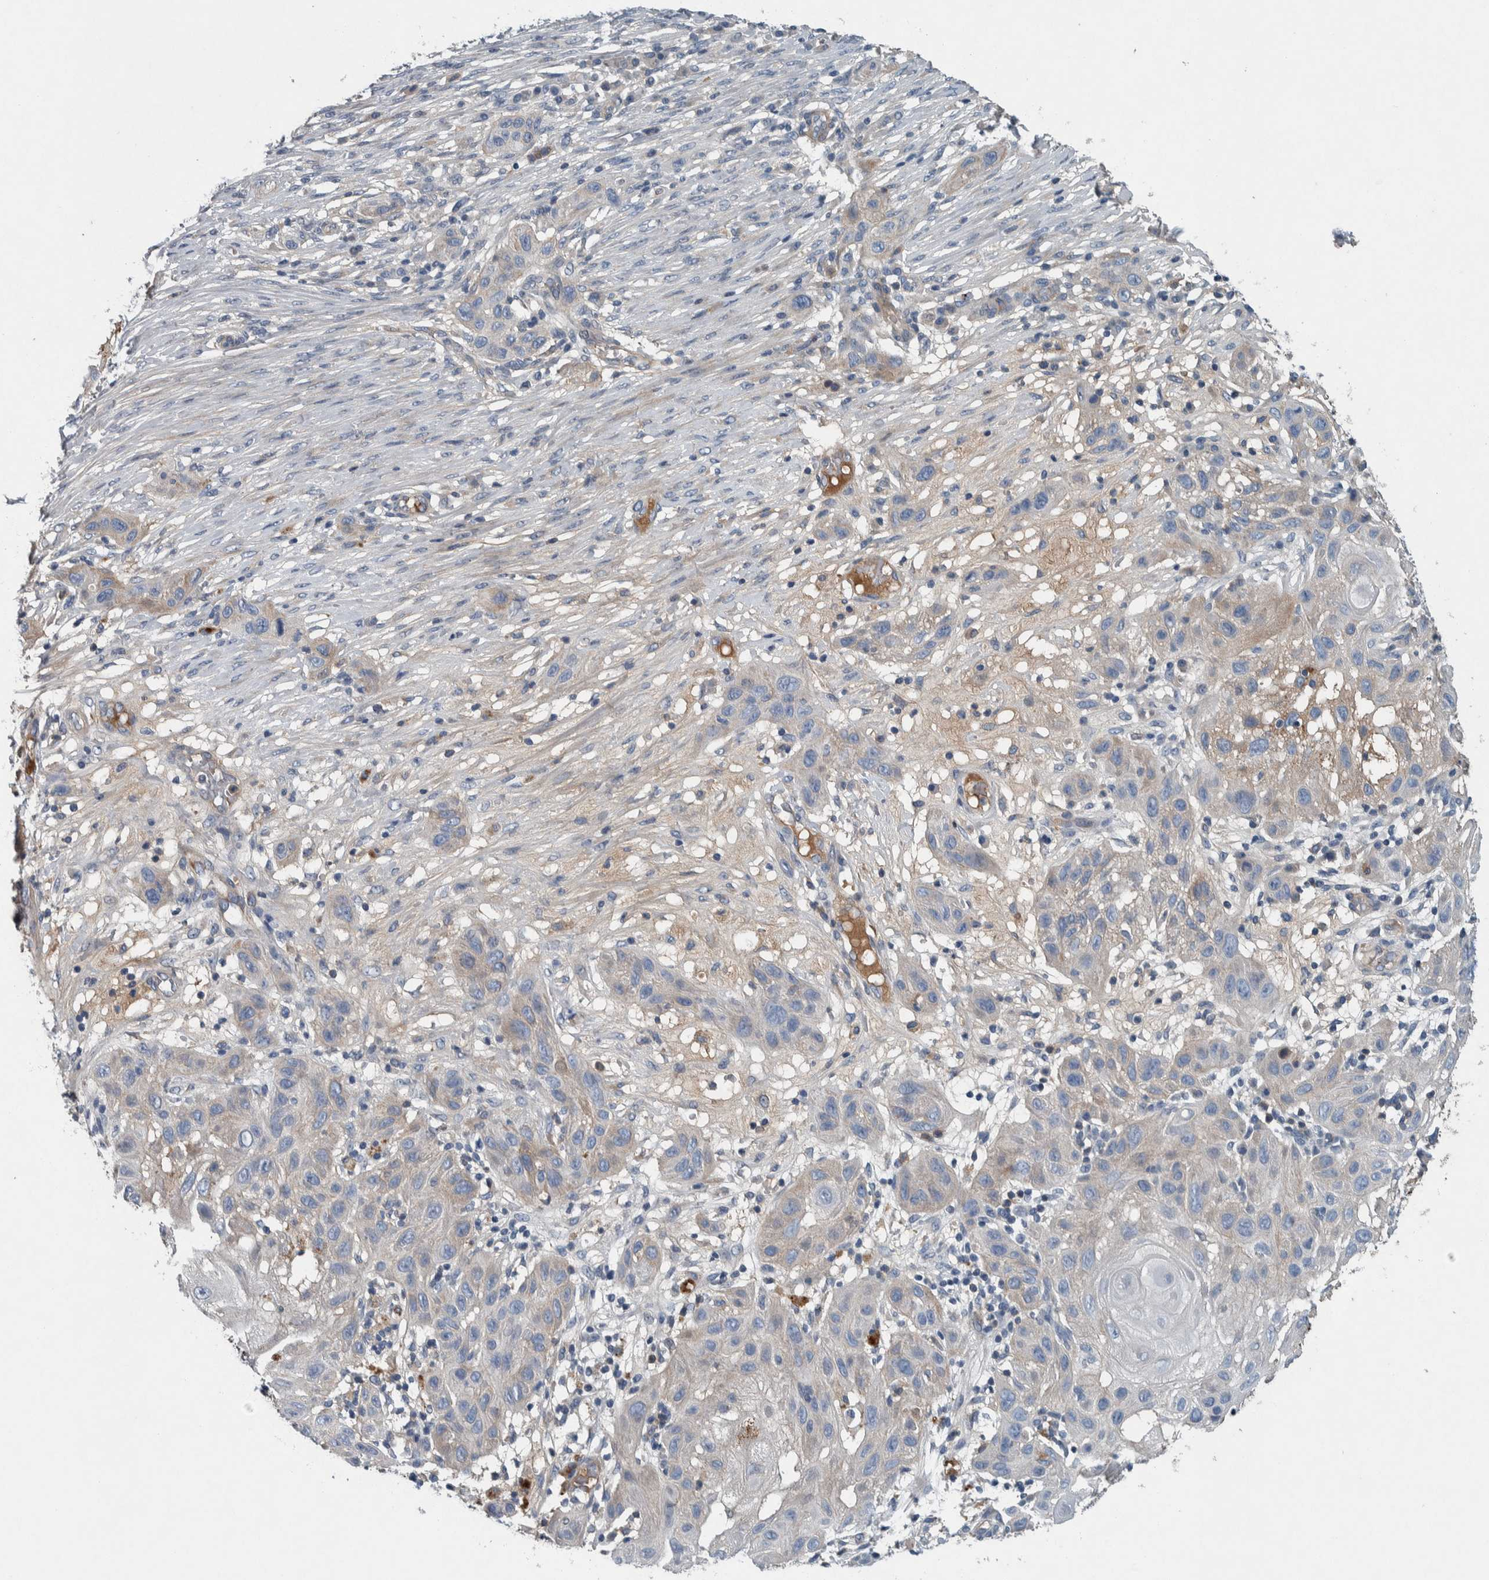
{"staining": {"intensity": "weak", "quantity": "<25%", "location": "cytoplasmic/membranous"}, "tissue": "skin cancer", "cell_type": "Tumor cells", "image_type": "cancer", "snomed": [{"axis": "morphology", "description": "Squamous cell carcinoma, NOS"}, {"axis": "topography", "description": "Skin"}], "caption": "Skin squamous cell carcinoma was stained to show a protein in brown. There is no significant positivity in tumor cells.", "gene": "SERPINC1", "patient": {"sex": "female", "age": 96}}